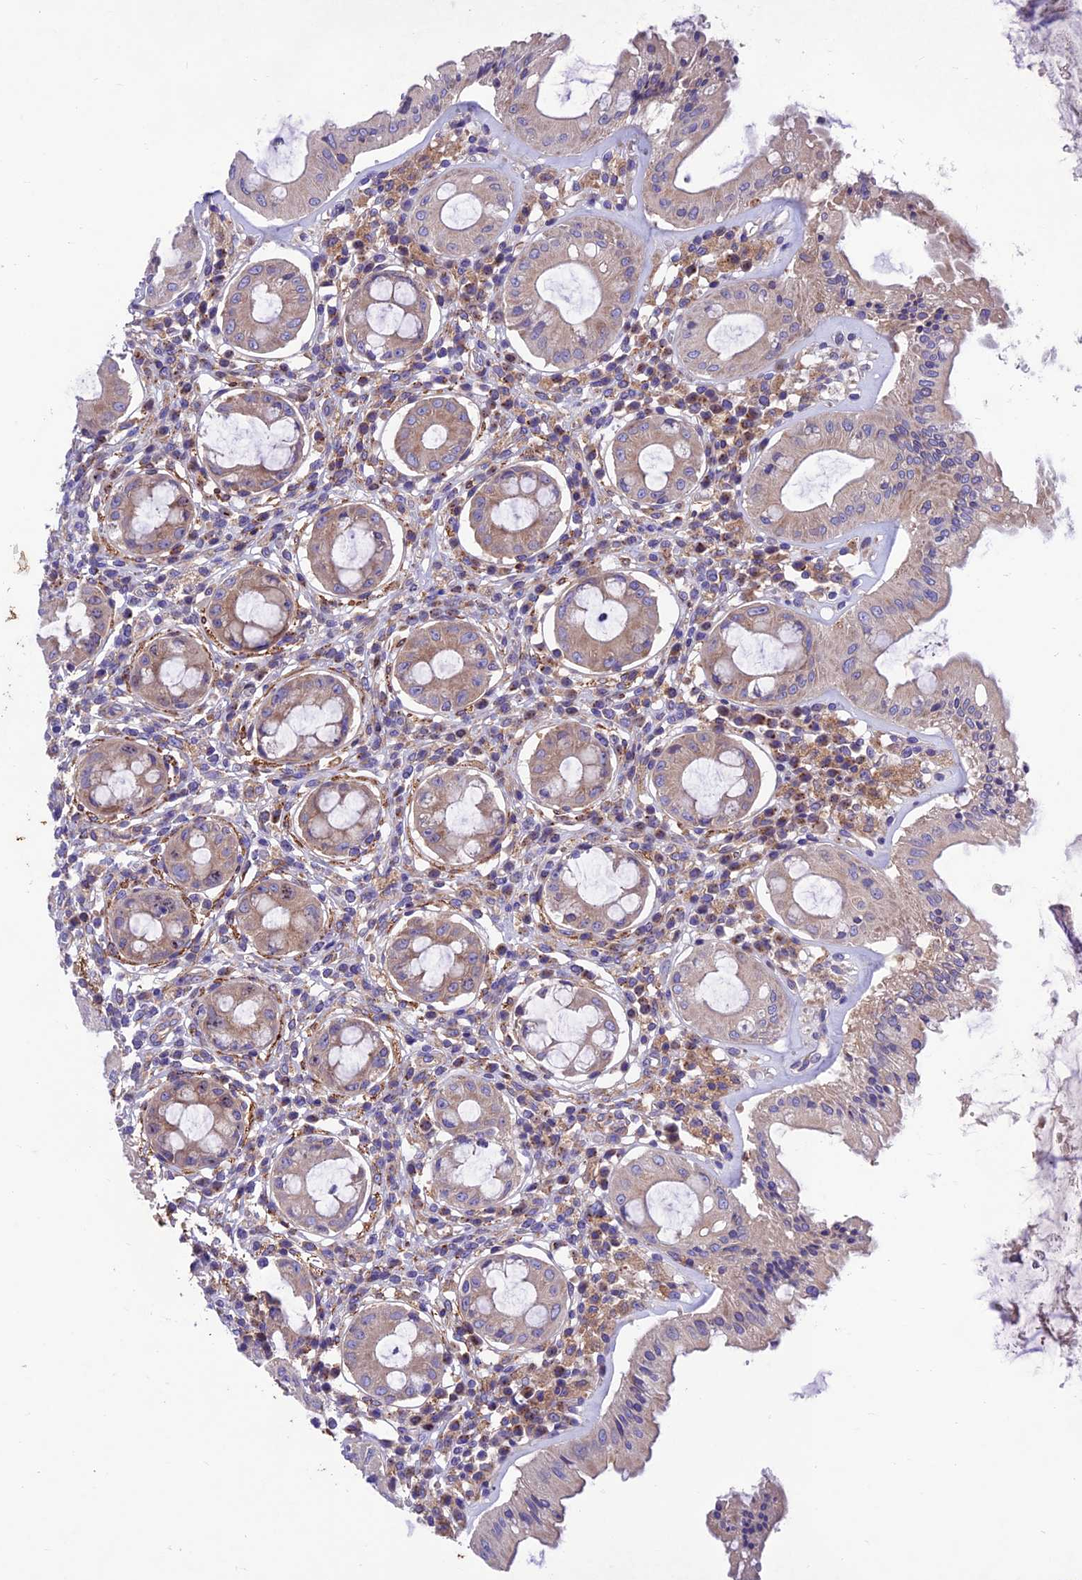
{"staining": {"intensity": "moderate", "quantity": ">75%", "location": "cytoplasmic/membranous"}, "tissue": "rectum", "cell_type": "Glandular cells", "image_type": "normal", "snomed": [{"axis": "morphology", "description": "Normal tissue, NOS"}, {"axis": "topography", "description": "Rectum"}], "caption": "This is a micrograph of IHC staining of unremarkable rectum, which shows moderate expression in the cytoplasmic/membranous of glandular cells.", "gene": "VPS16", "patient": {"sex": "female", "age": 57}}